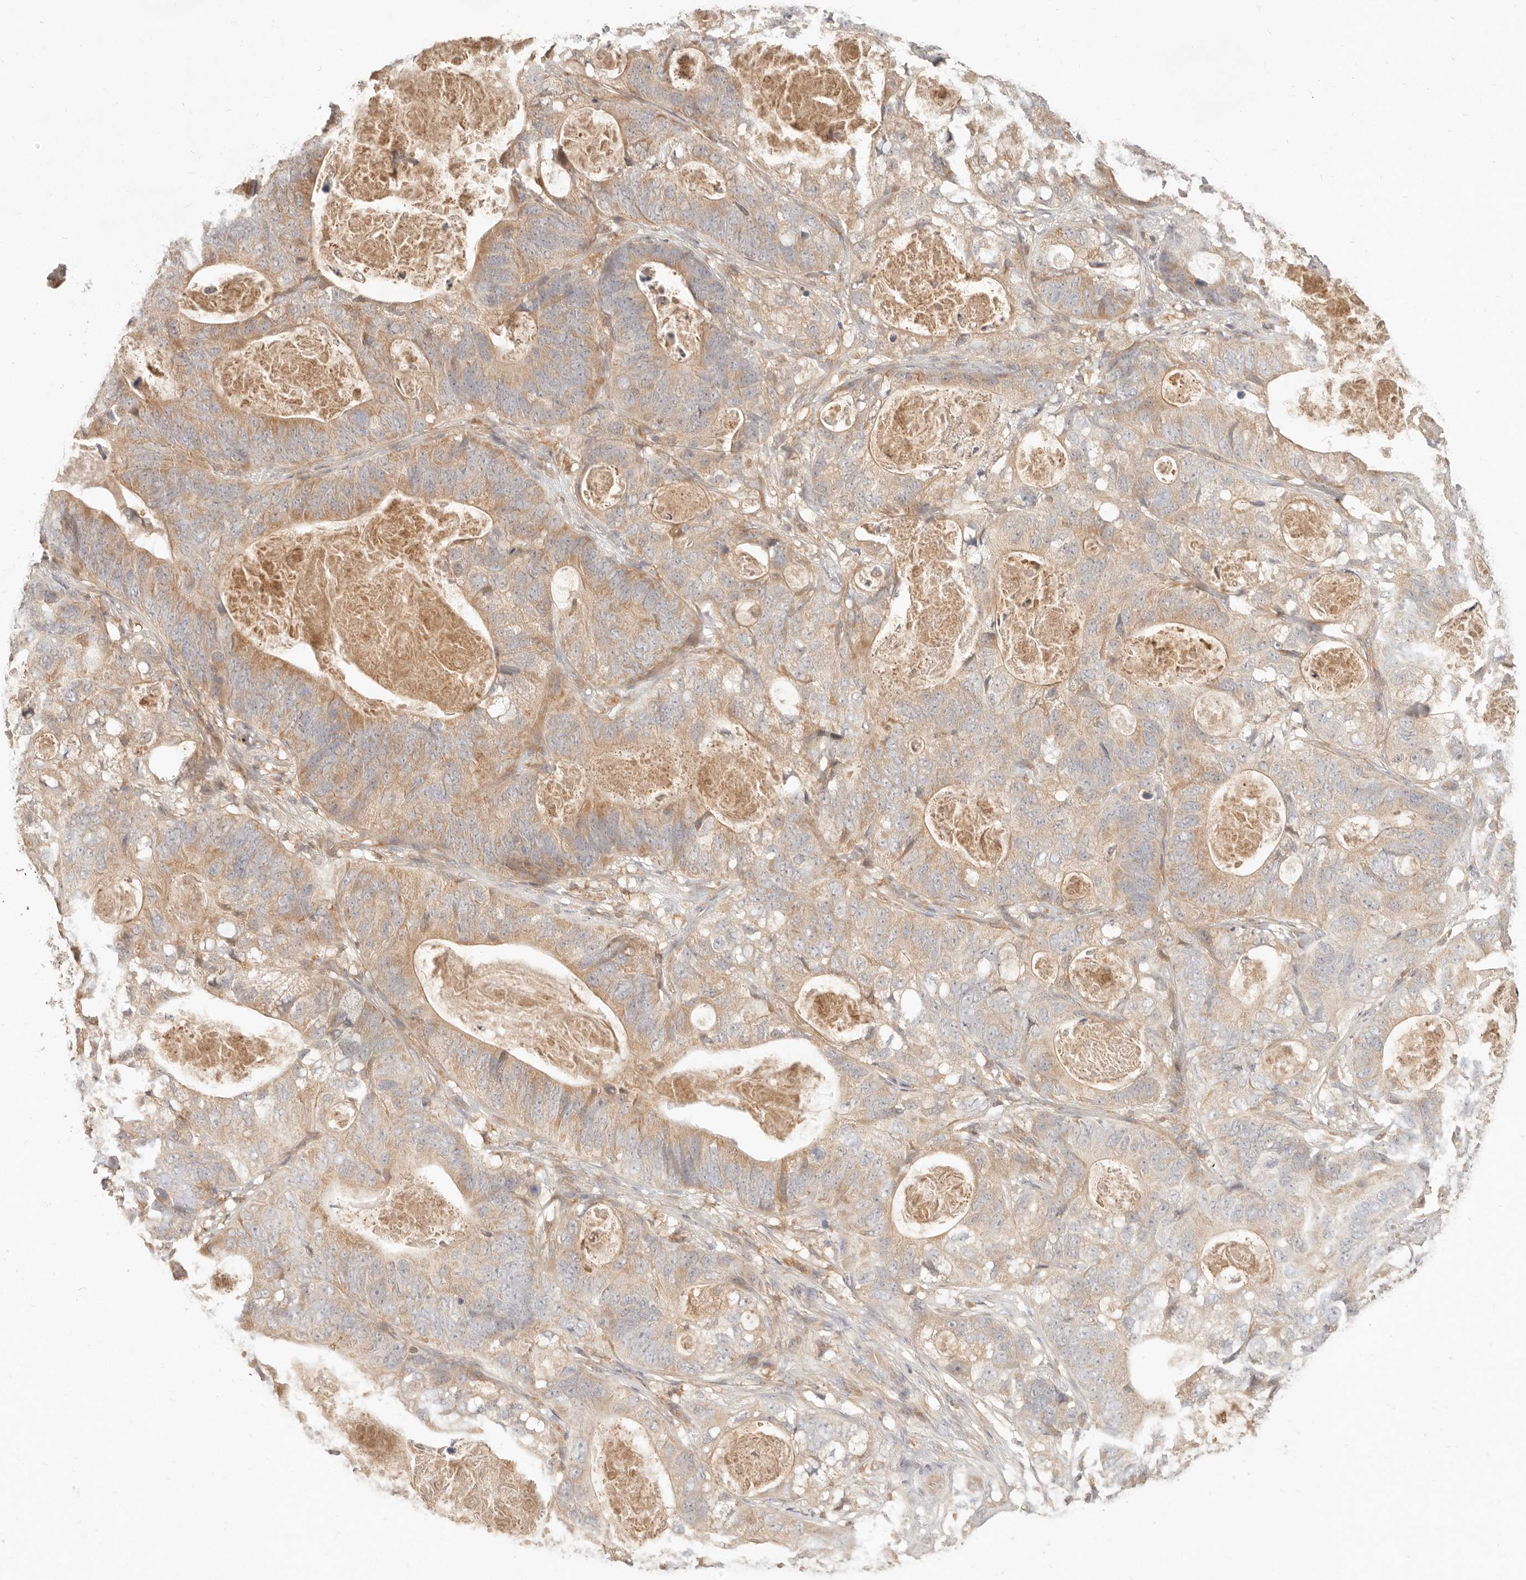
{"staining": {"intensity": "weak", "quantity": "25%-75%", "location": "cytoplasmic/membranous"}, "tissue": "stomach cancer", "cell_type": "Tumor cells", "image_type": "cancer", "snomed": [{"axis": "morphology", "description": "Normal tissue, NOS"}, {"axis": "morphology", "description": "Adenocarcinoma, NOS"}, {"axis": "topography", "description": "Stomach"}], "caption": "About 25%-75% of tumor cells in human stomach cancer (adenocarcinoma) exhibit weak cytoplasmic/membranous protein staining as visualized by brown immunohistochemical staining.", "gene": "NECAP2", "patient": {"sex": "female", "age": 89}}